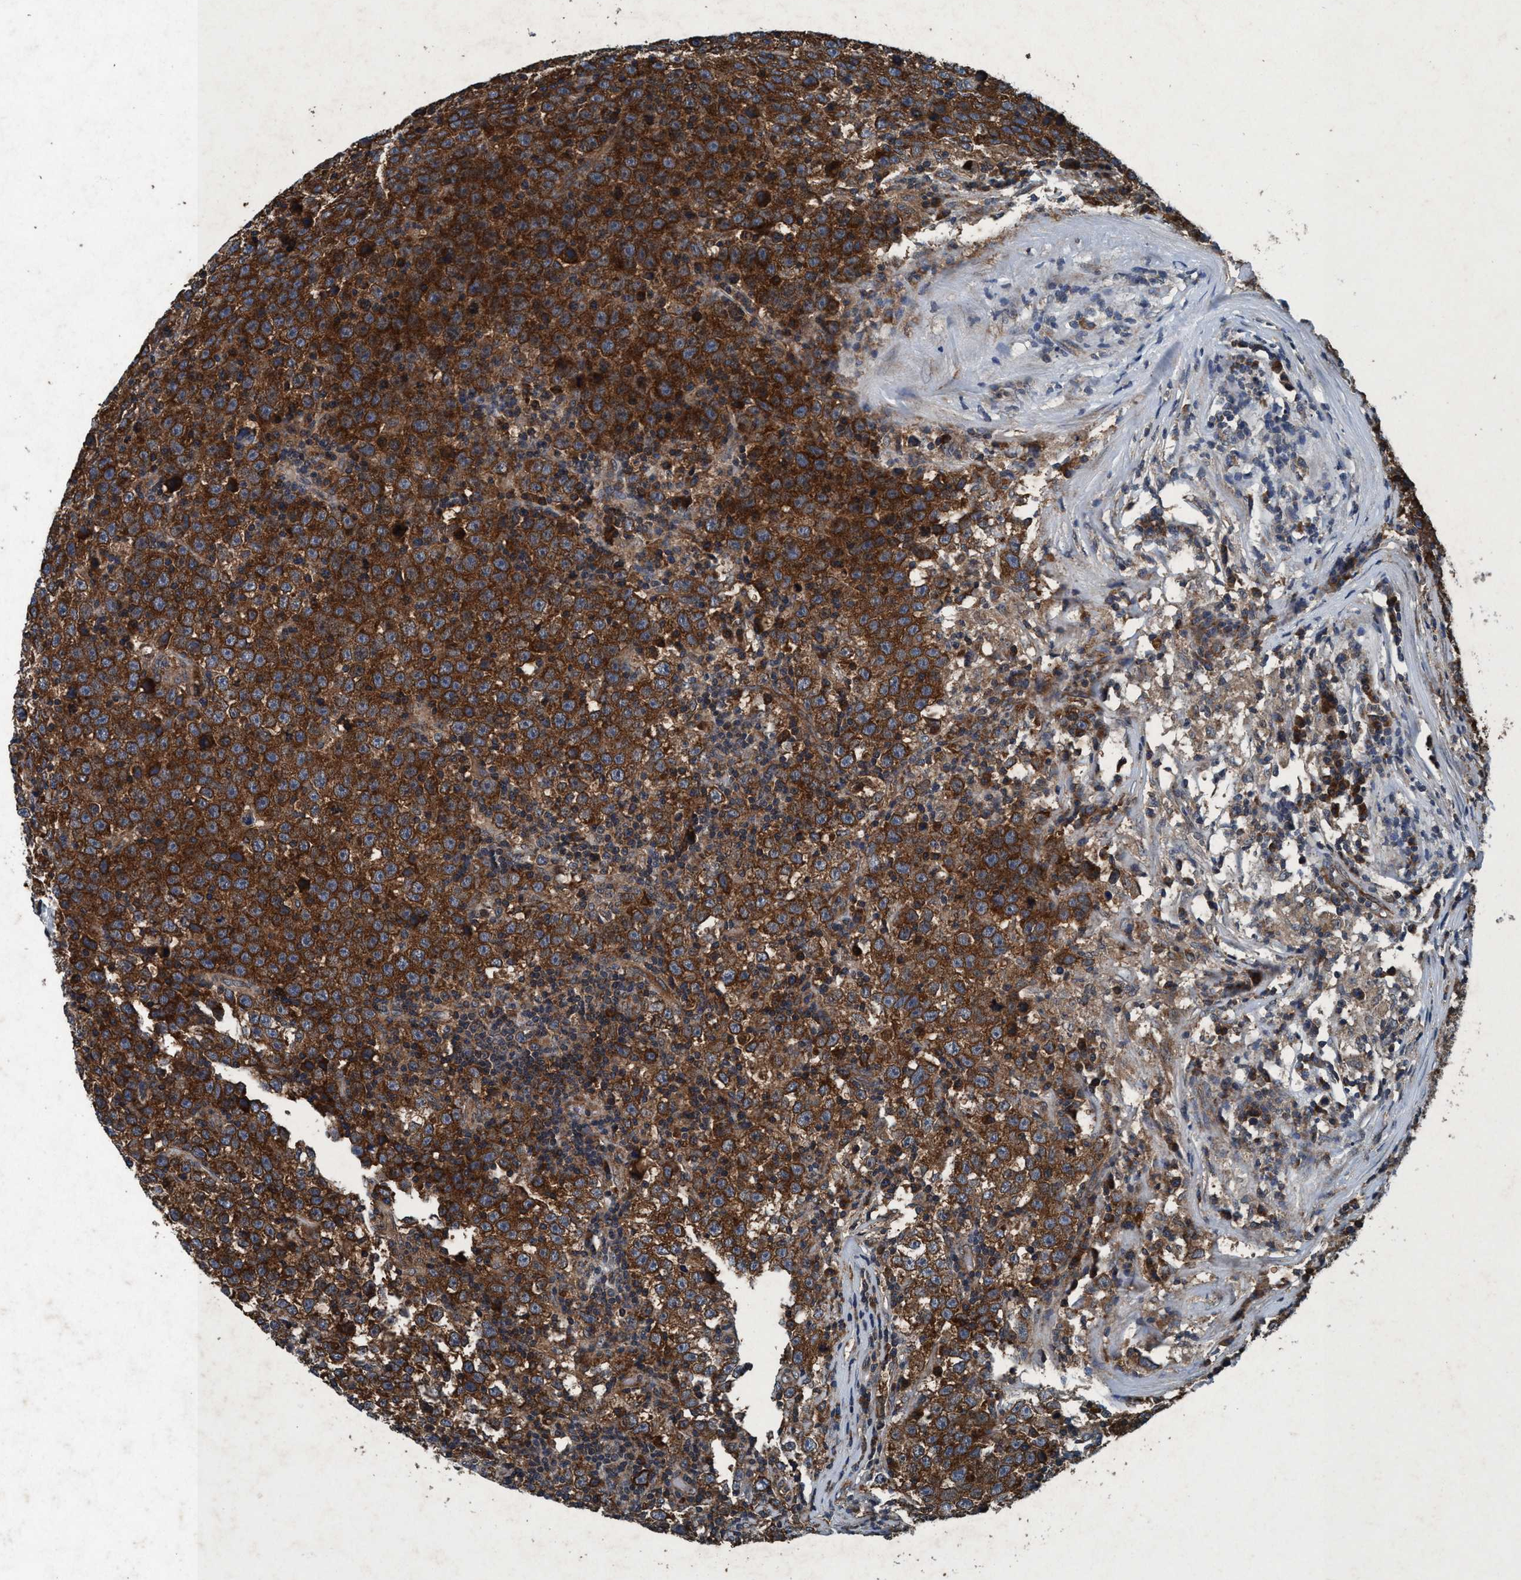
{"staining": {"intensity": "strong", "quantity": ">75%", "location": "cytoplasmic/membranous"}, "tissue": "testis cancer", "cell_type": "Tumor cells", "image_type": "cancer", "snomed": [{"axis": "morphology", "description": "Seminoma, NOS"}, {"axis": "topography", "description": "Testis"}], "caption": "IHC photomicrograph of human testis cancer stained for a protein (brown), which demonstrates high levels of strong cytoplasmic/membranous expression in approximately >75% of tumor cells.", "gene": "AKT1S1", "patient": {"sex": "male", "age": 43}}